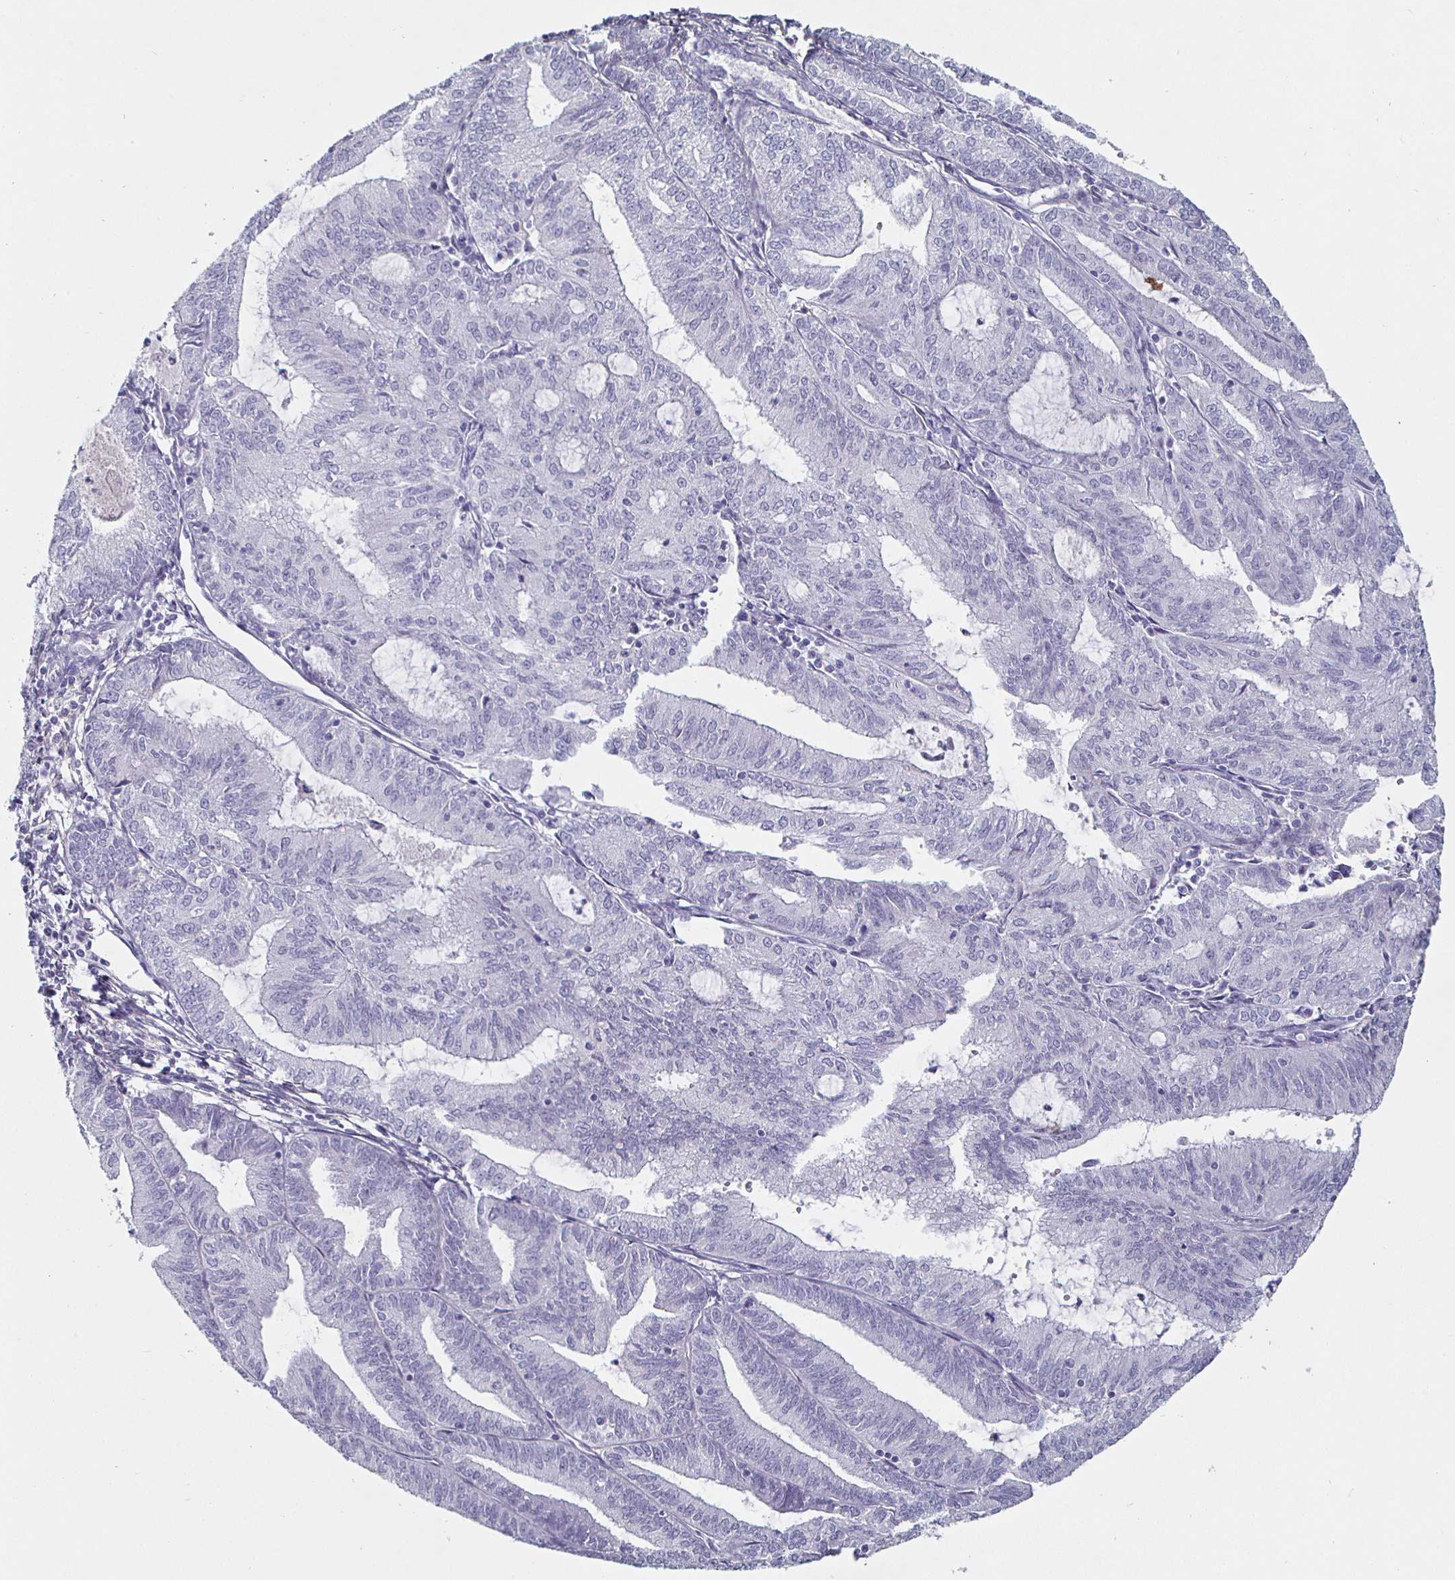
{"staining": {"intensity": "negative", "quantity": "none", "location": "none"}, "tissue": "endometrial cancer", "cell_type": "Tumor cells", "image_type": "cancer", "snomed": [{"axis": "morphology", "description": "Adenocarcinoma, NOS"}, {"axis": "topography", "description": "Endometrium"}], "caption": "There is no significant positivity in tumor cells of endometrial cancer (adenocarcinoma).", "gene": "ENPP1", "patient": {"sex": "female", "age": 70}}